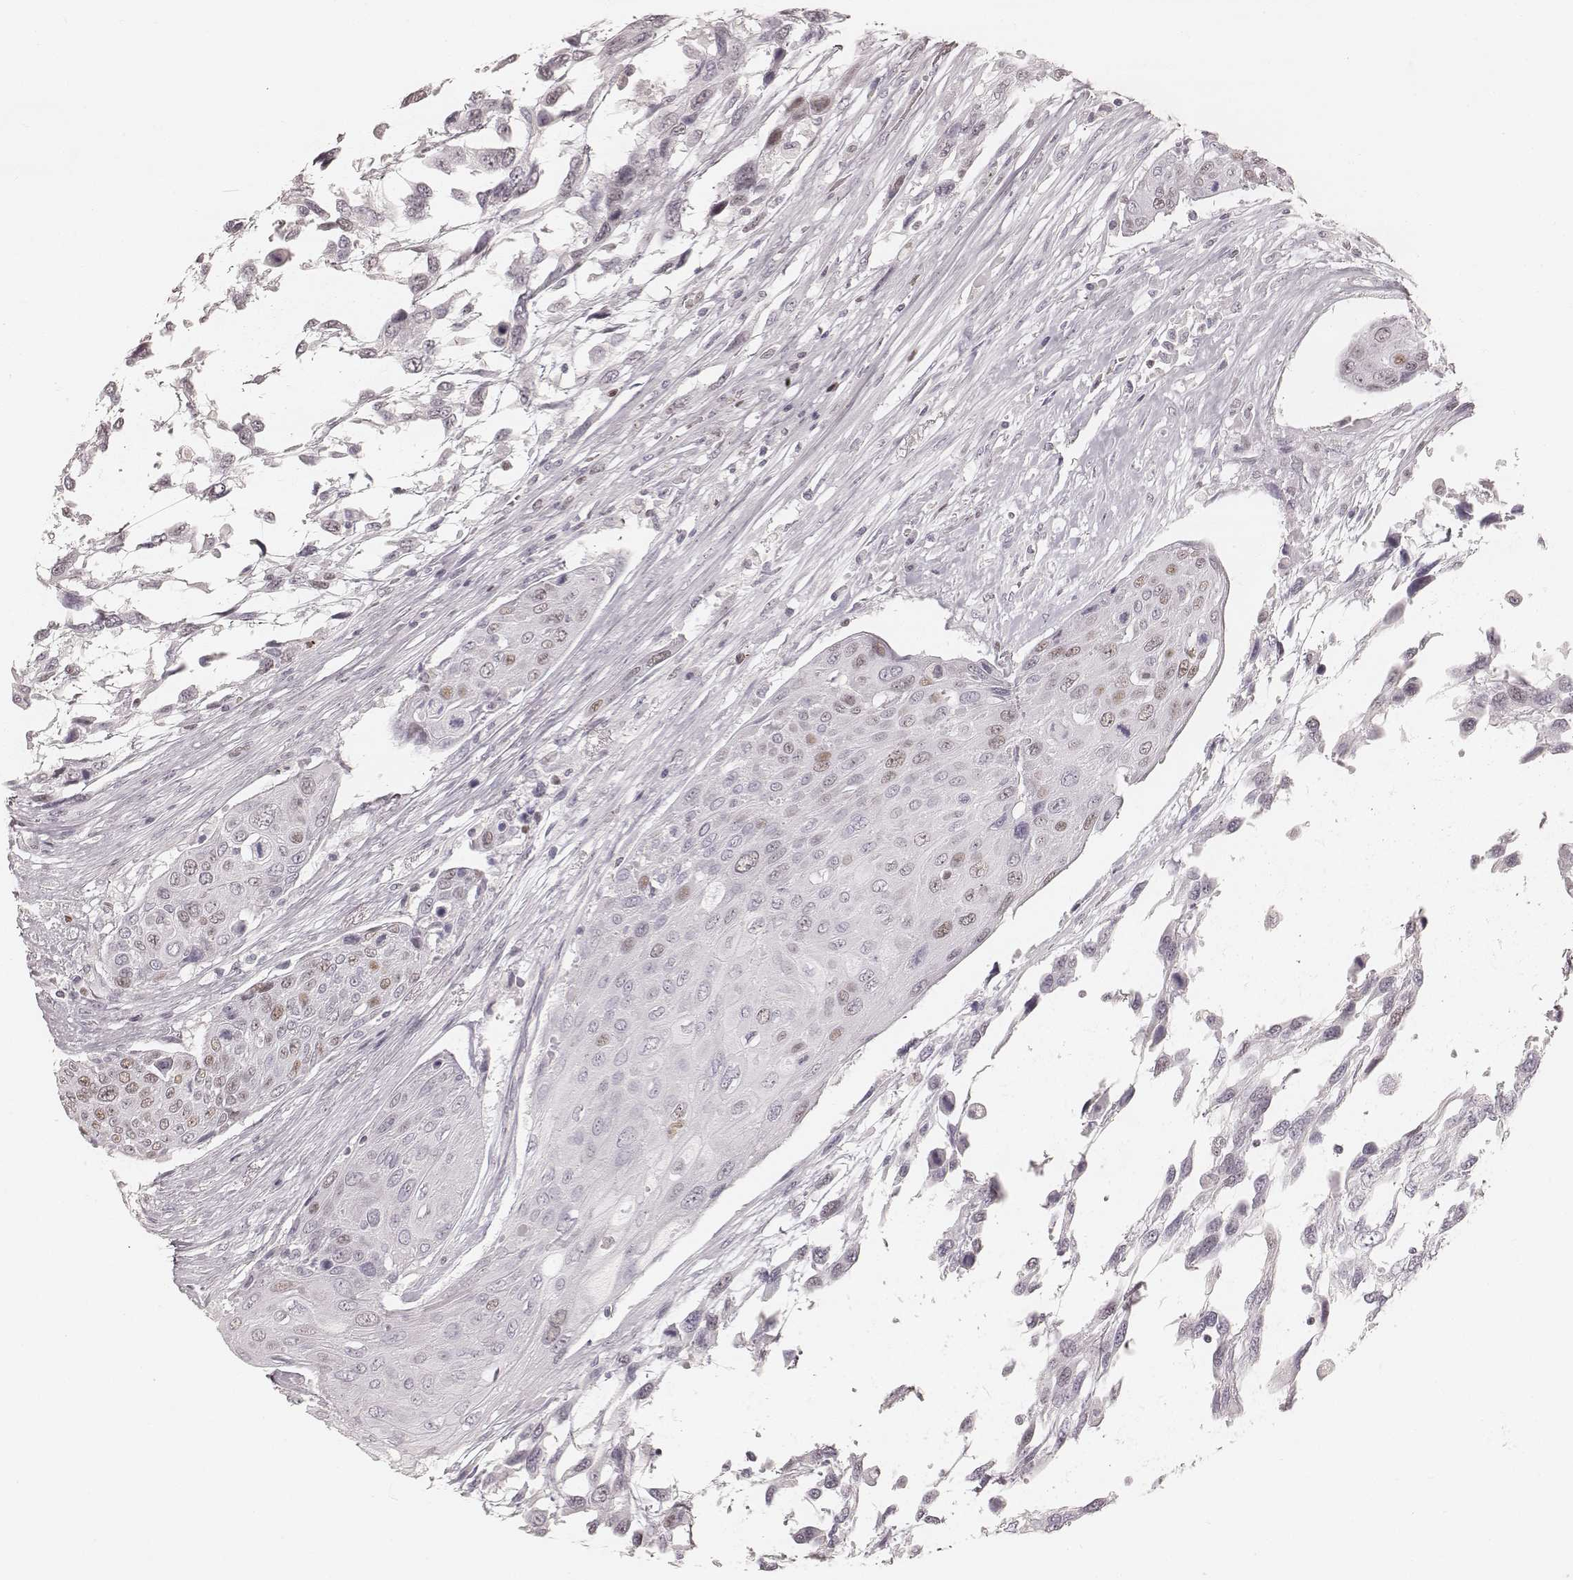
{"staining": {"intensity": "weak", "quantity": "<25%", "location": "nuclear"}, "tissue": "urothelial cancer", "cell_type": "Tumor cells", "image_type": "cancer", "snomed": [{"axis": "morphology", "description": "Urothelial carcinoma, High grade"}, {"axis": "topography", "description": "Urinary bladder"}], "caption": "The photomicrograph shows no significant positivity in tumor cells of high-grade urothelial carcinoma.", "gene": "TEX37", "patient": {"sex": "female", "age": 70}}